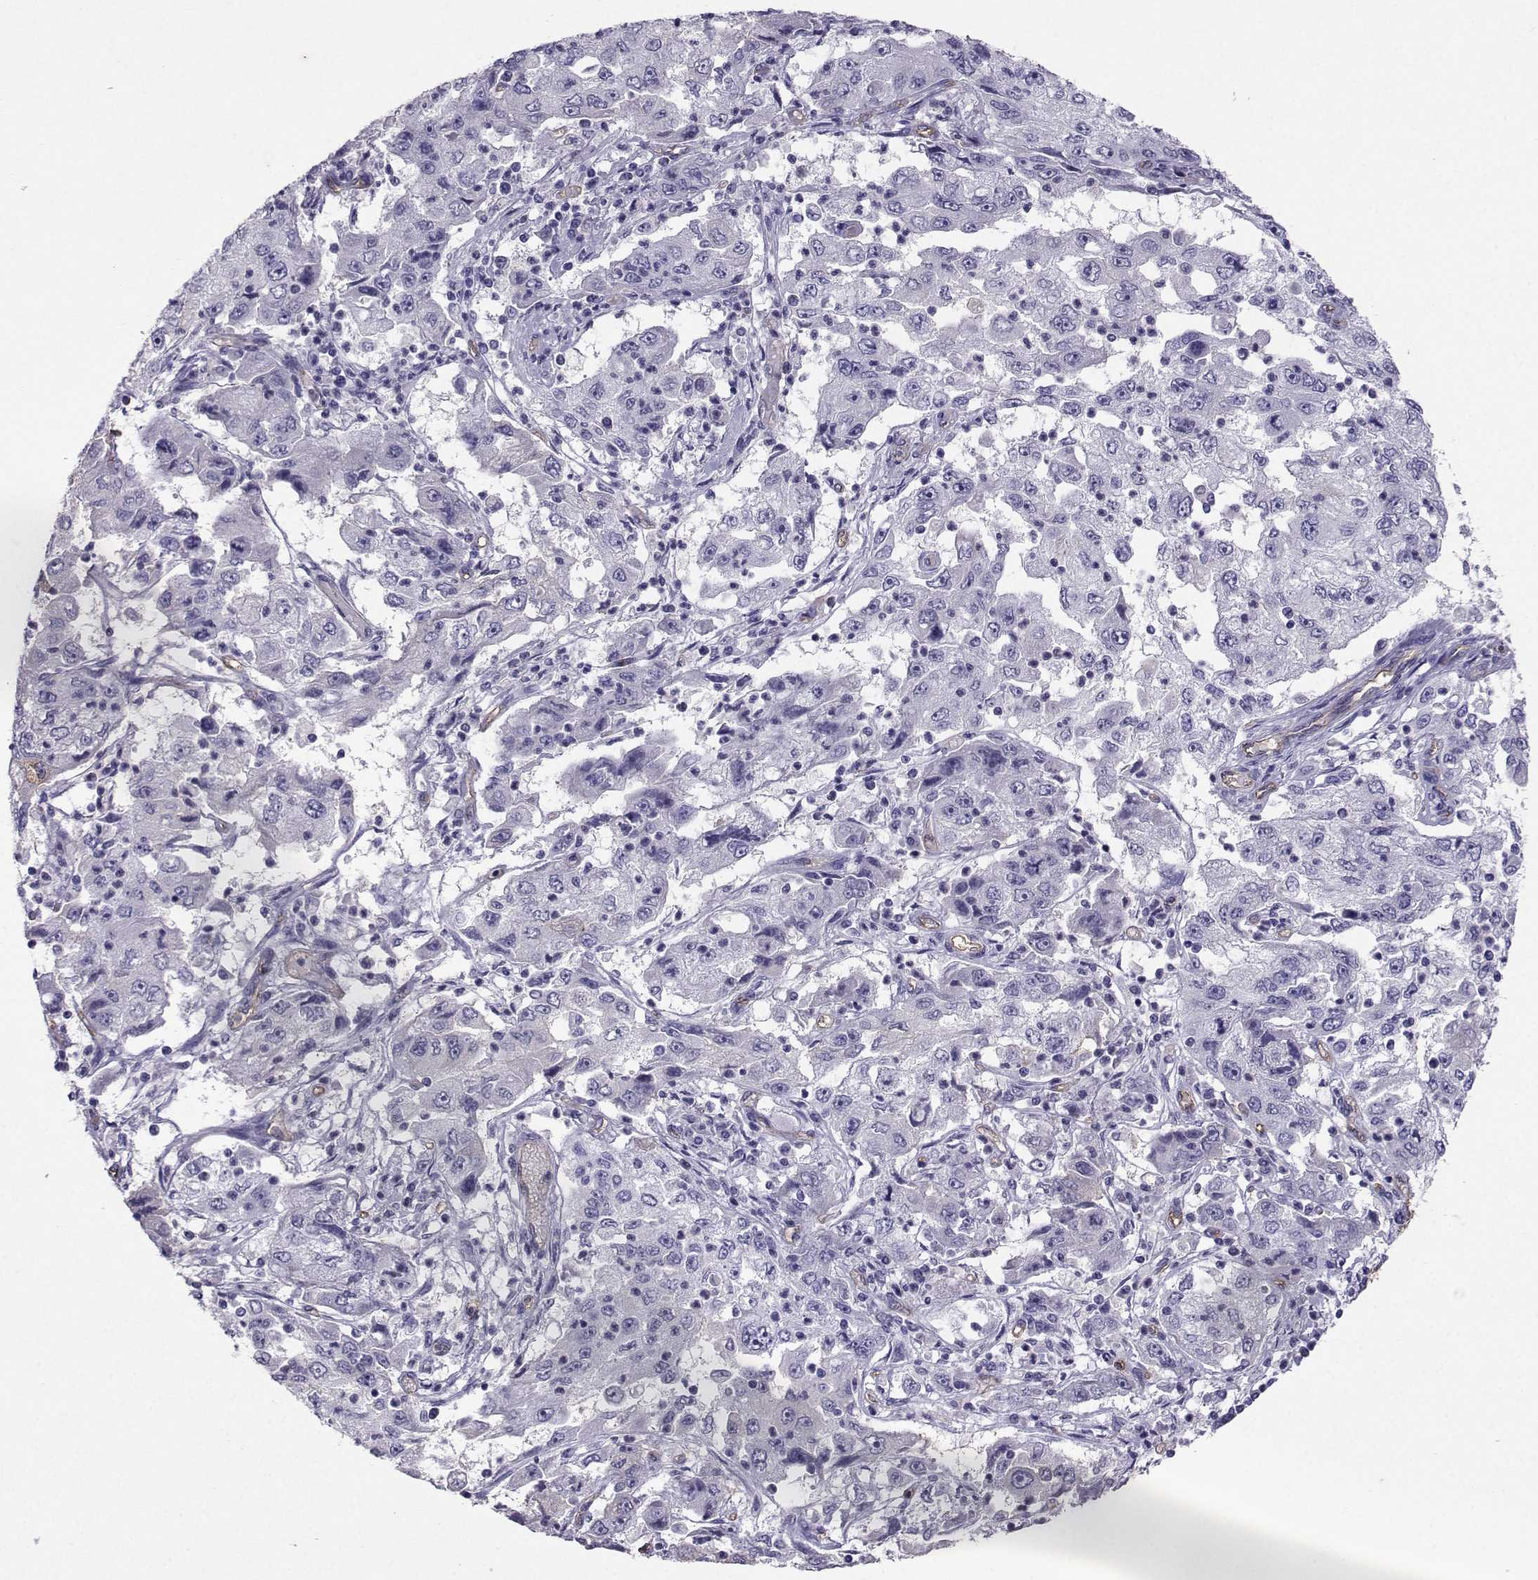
{"staining": {"intensity": "negative", "quantity": "none", "location": "none"}, "tissue": "cervical cancer", "cell_type": "Tumor cells", "image_type": "cancer", "snomed": [{"axis": "morphology", "description": "Squamous cell carcinoma, NOS"}, {"axis": "topography", "description": "Cervix"}], "caption": "Tumor cells show no significant staining in cervical cancer.", "gene": "CLUL1", "patient": {"sex": "female", "age": 36}}